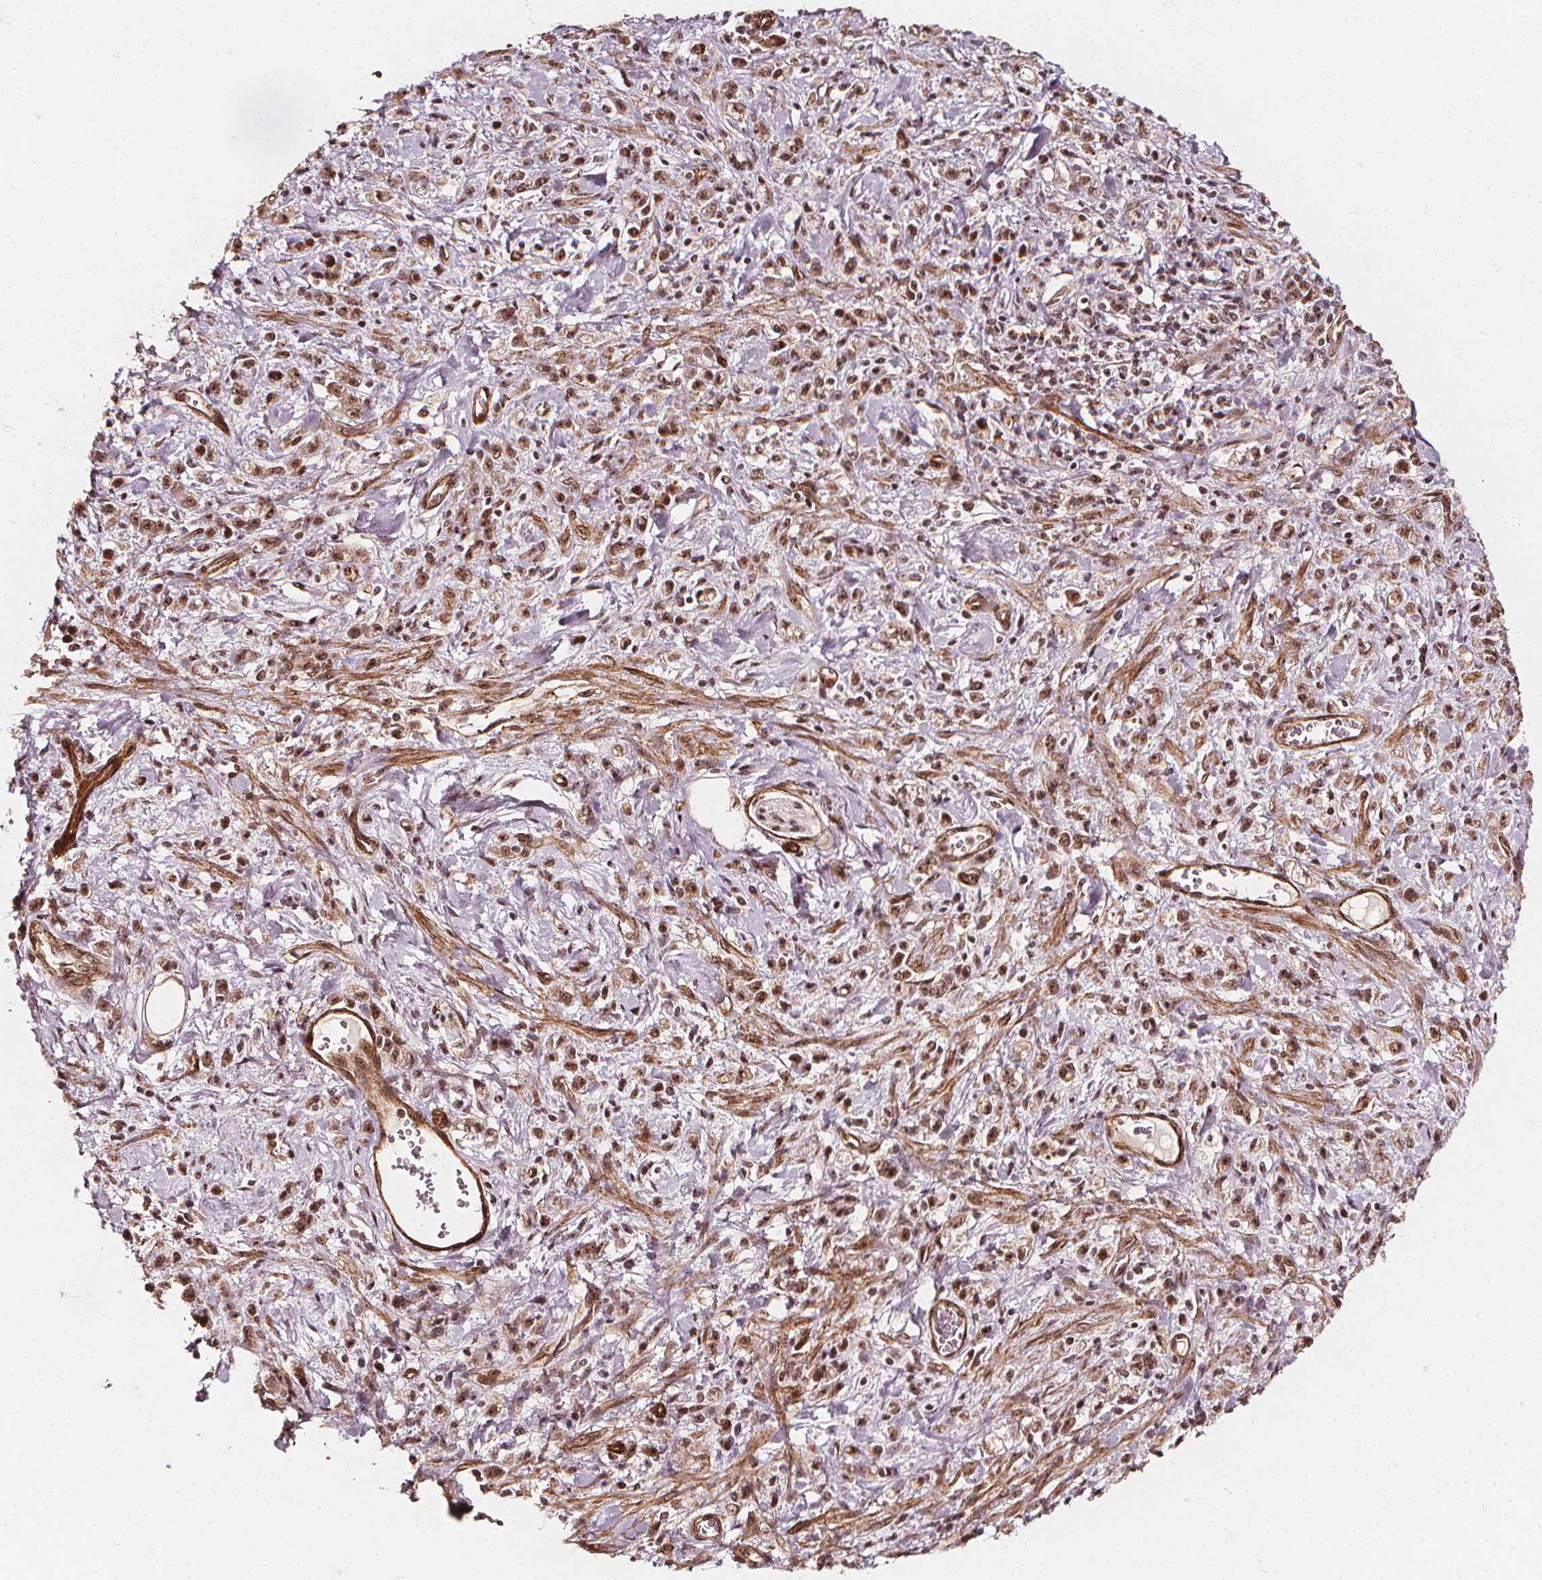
{"staining": {"intensity": "moderate", "quantity": ">75%", "location": "nuclear"}, "tissue": "stomach cancer", "cell_type": "Tumor cells", "image_type": "cancer", "snomed": [{"axis": "morphology", "description": "Adenocarcinoma, NOS"}, {"axis": "topography", "description": "Stomach"}], "caption": "DAB immunohistochemical staining of stomach cancer (adenocarcinoma) demonstrates moderate nuclear protein expression in approximately >75% of tumor cells.", "gene": "EXOSC9", "patient": {"sex": "male", "age": 77}}